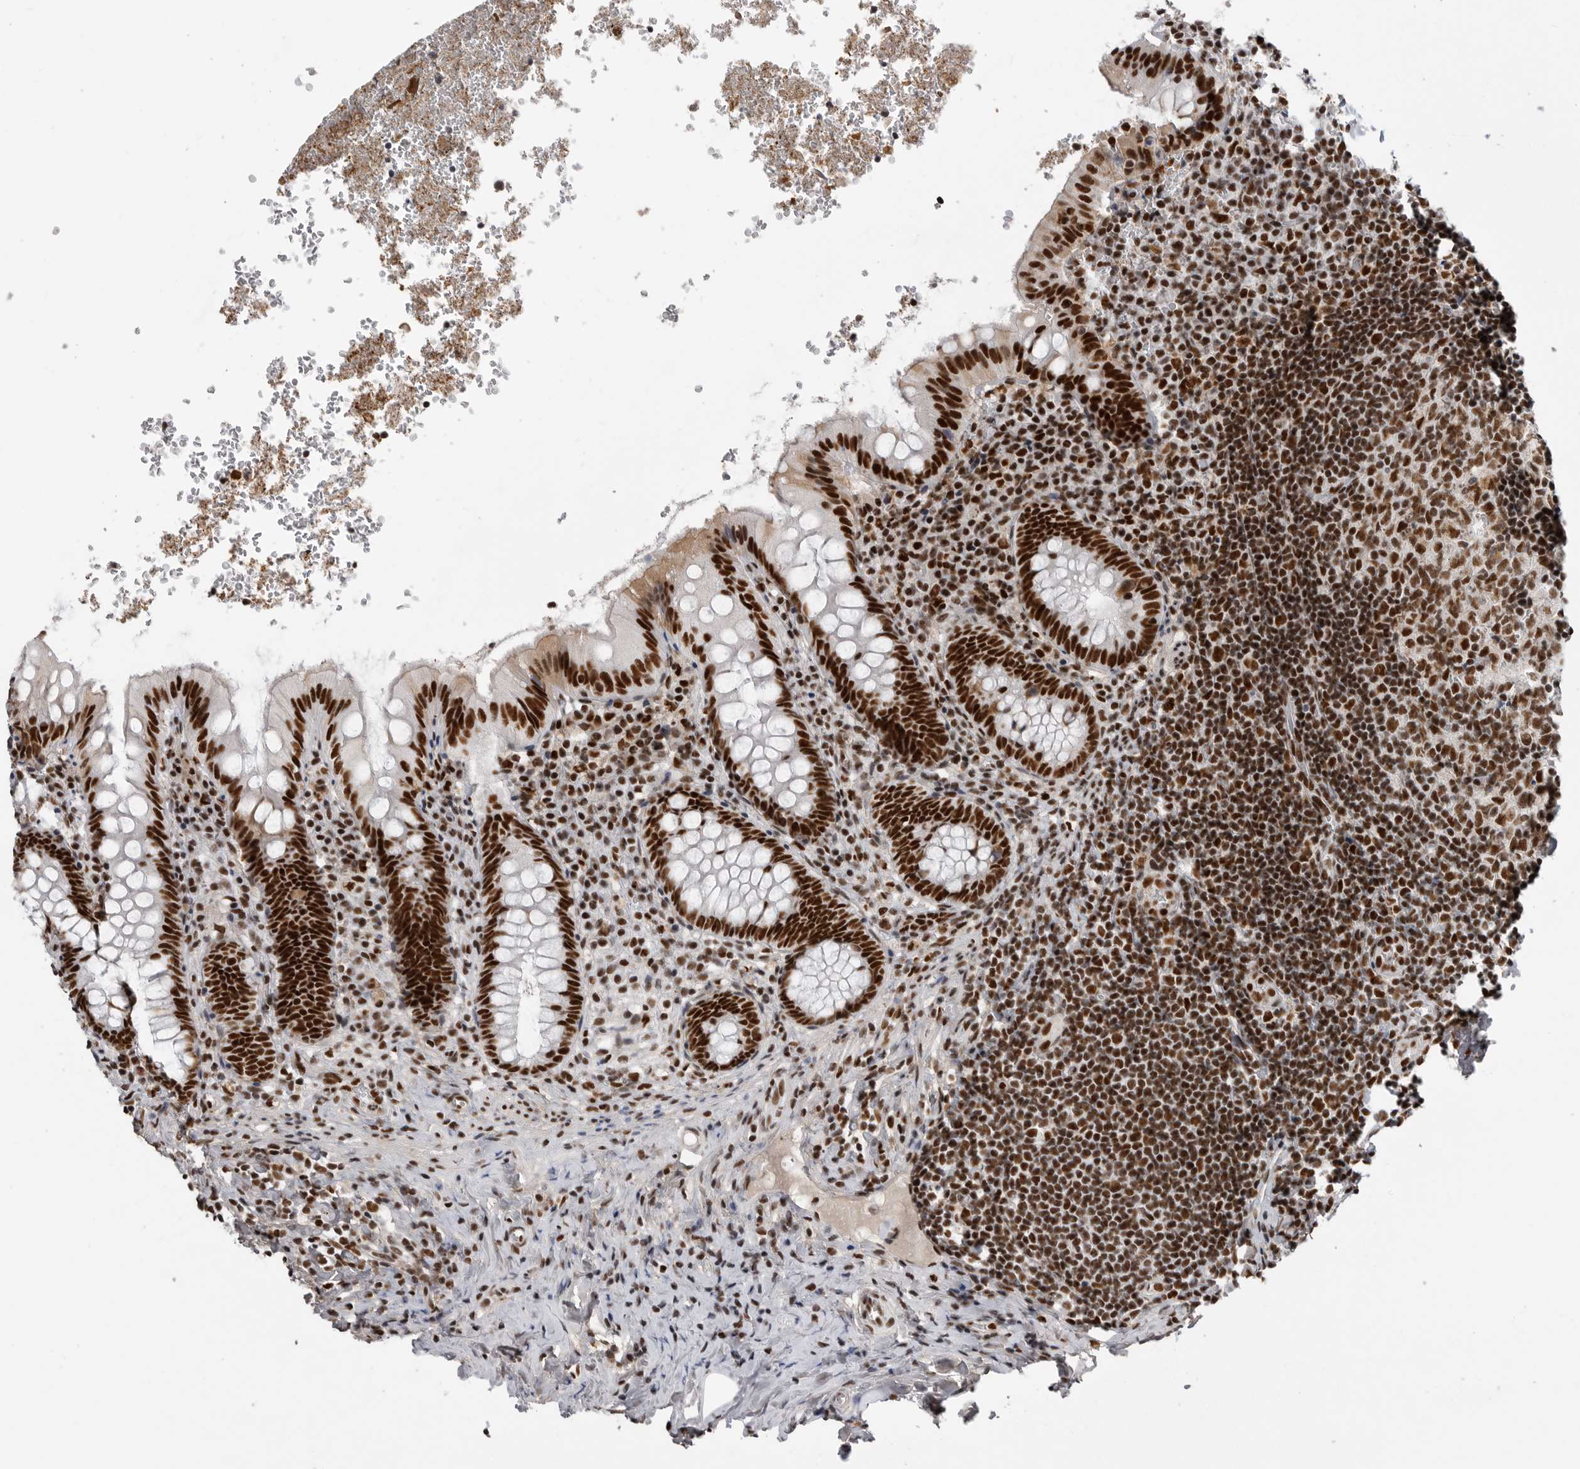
{"staining": {"intensity": "strong", "quantity": ">75%", "location": "nuclear"}, "tissue": "appendix", "cell_type": "Glandular cells", "image_type": "normal", "snomed": [{"axis": "morphology", "description": "Normal tissue, NOS"}, {"axis": "topography", "description": "Appendix"}], "caption": "Immunohistochemistry (DAB (3,3'-diaminobenzidine)) staining of unremarkable appendix exhibits strong nuclear protein staining in about >75% of glandular cells.", "gene": "PPP1R8", "patient": {"sex": "male", "age": 8}}